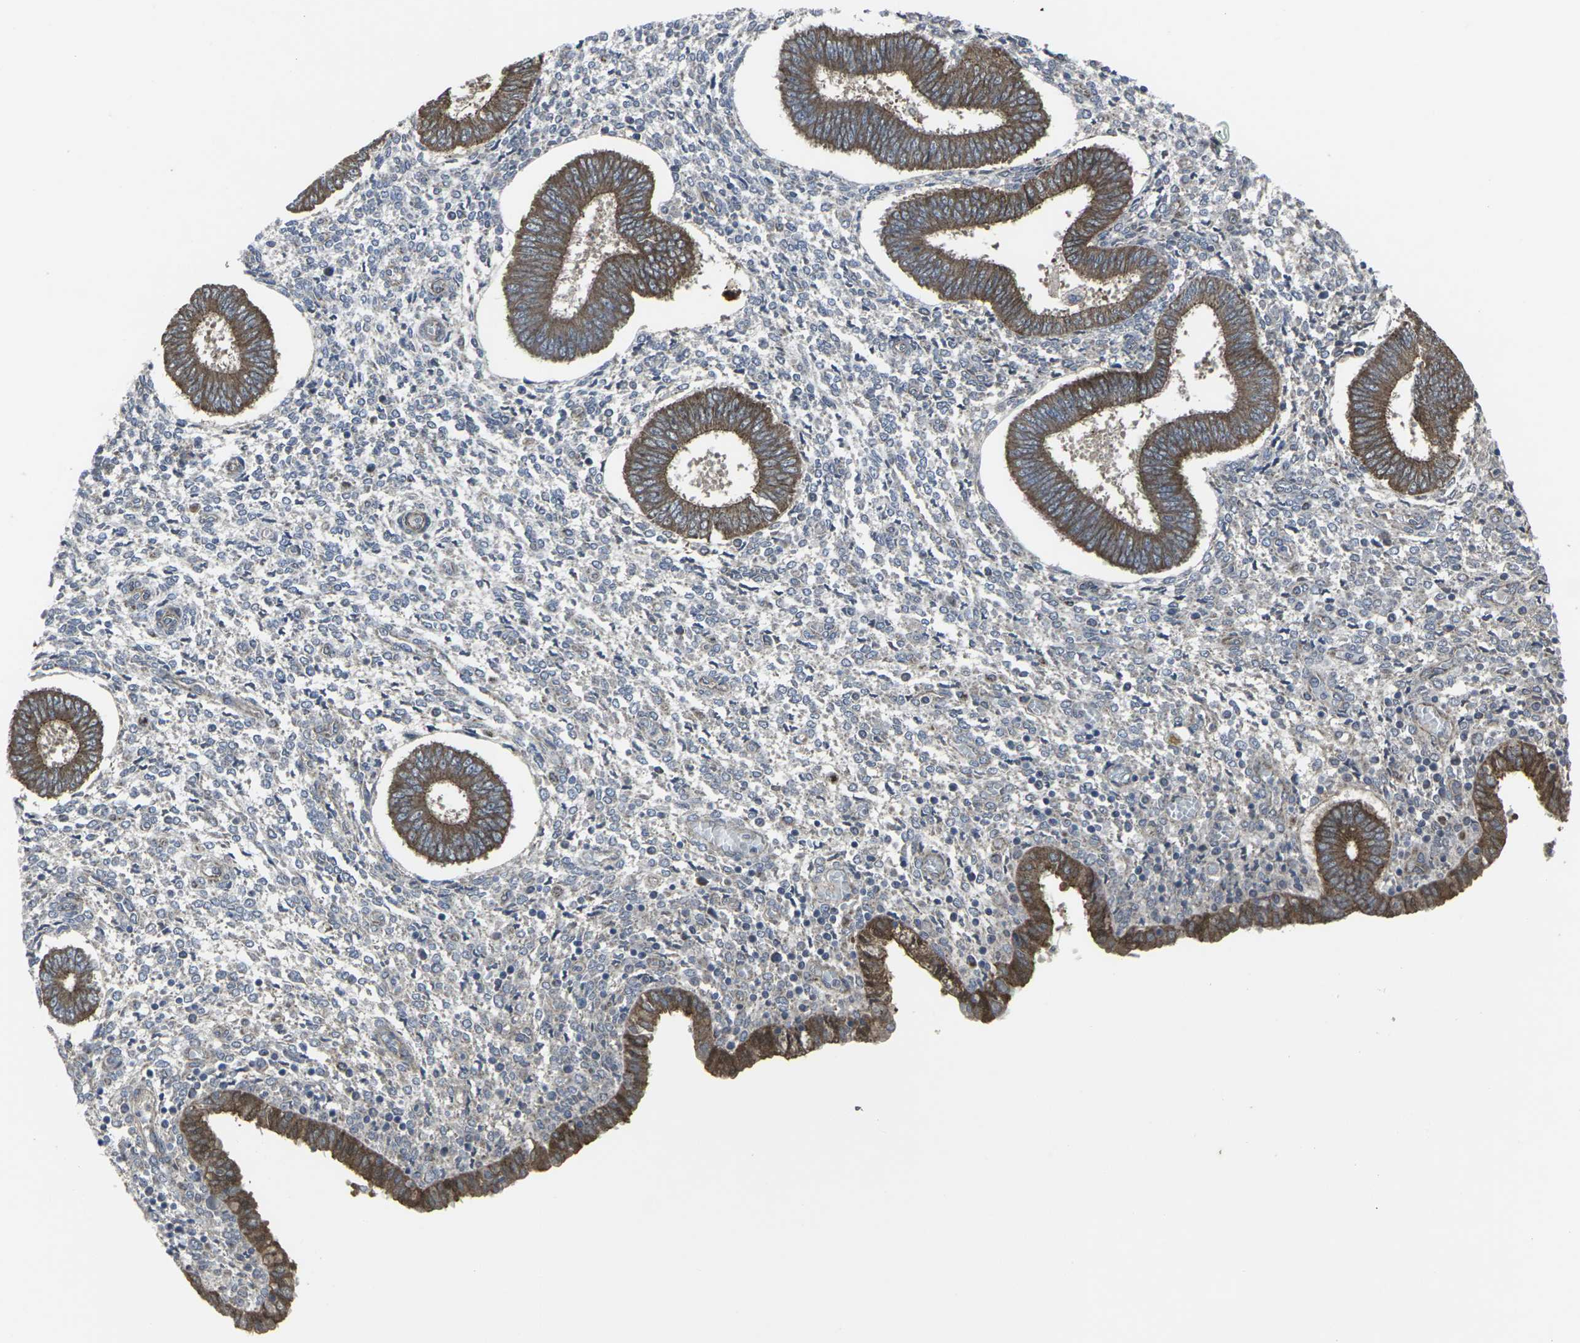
{"staining": {"intensity": "weak", "quantity": "<25%", "location": "cytoplasmic/membranous"}, "tissue": "endometrium", "cell_type": "Cells in endometrial stroma", "image_type": "normal", "snomed": [{"axis": "morphology", "description": "Normal tissue, NOS"}, {"axis": "topography", "description": "Endometrium"}], "caption": "DAB (3,3'-diaminobenzidine) immunohistochemical staining of unremarkable endometrium exhibits no significant staining in cells in endometrial stroma. (Stains: DAB IHC with hematoxylin counter stain, Microscopy: brightfield microscopy at high magnification).", "gene": "MAPKAPK2", "patient": {"sex": "female", "age": 35}}